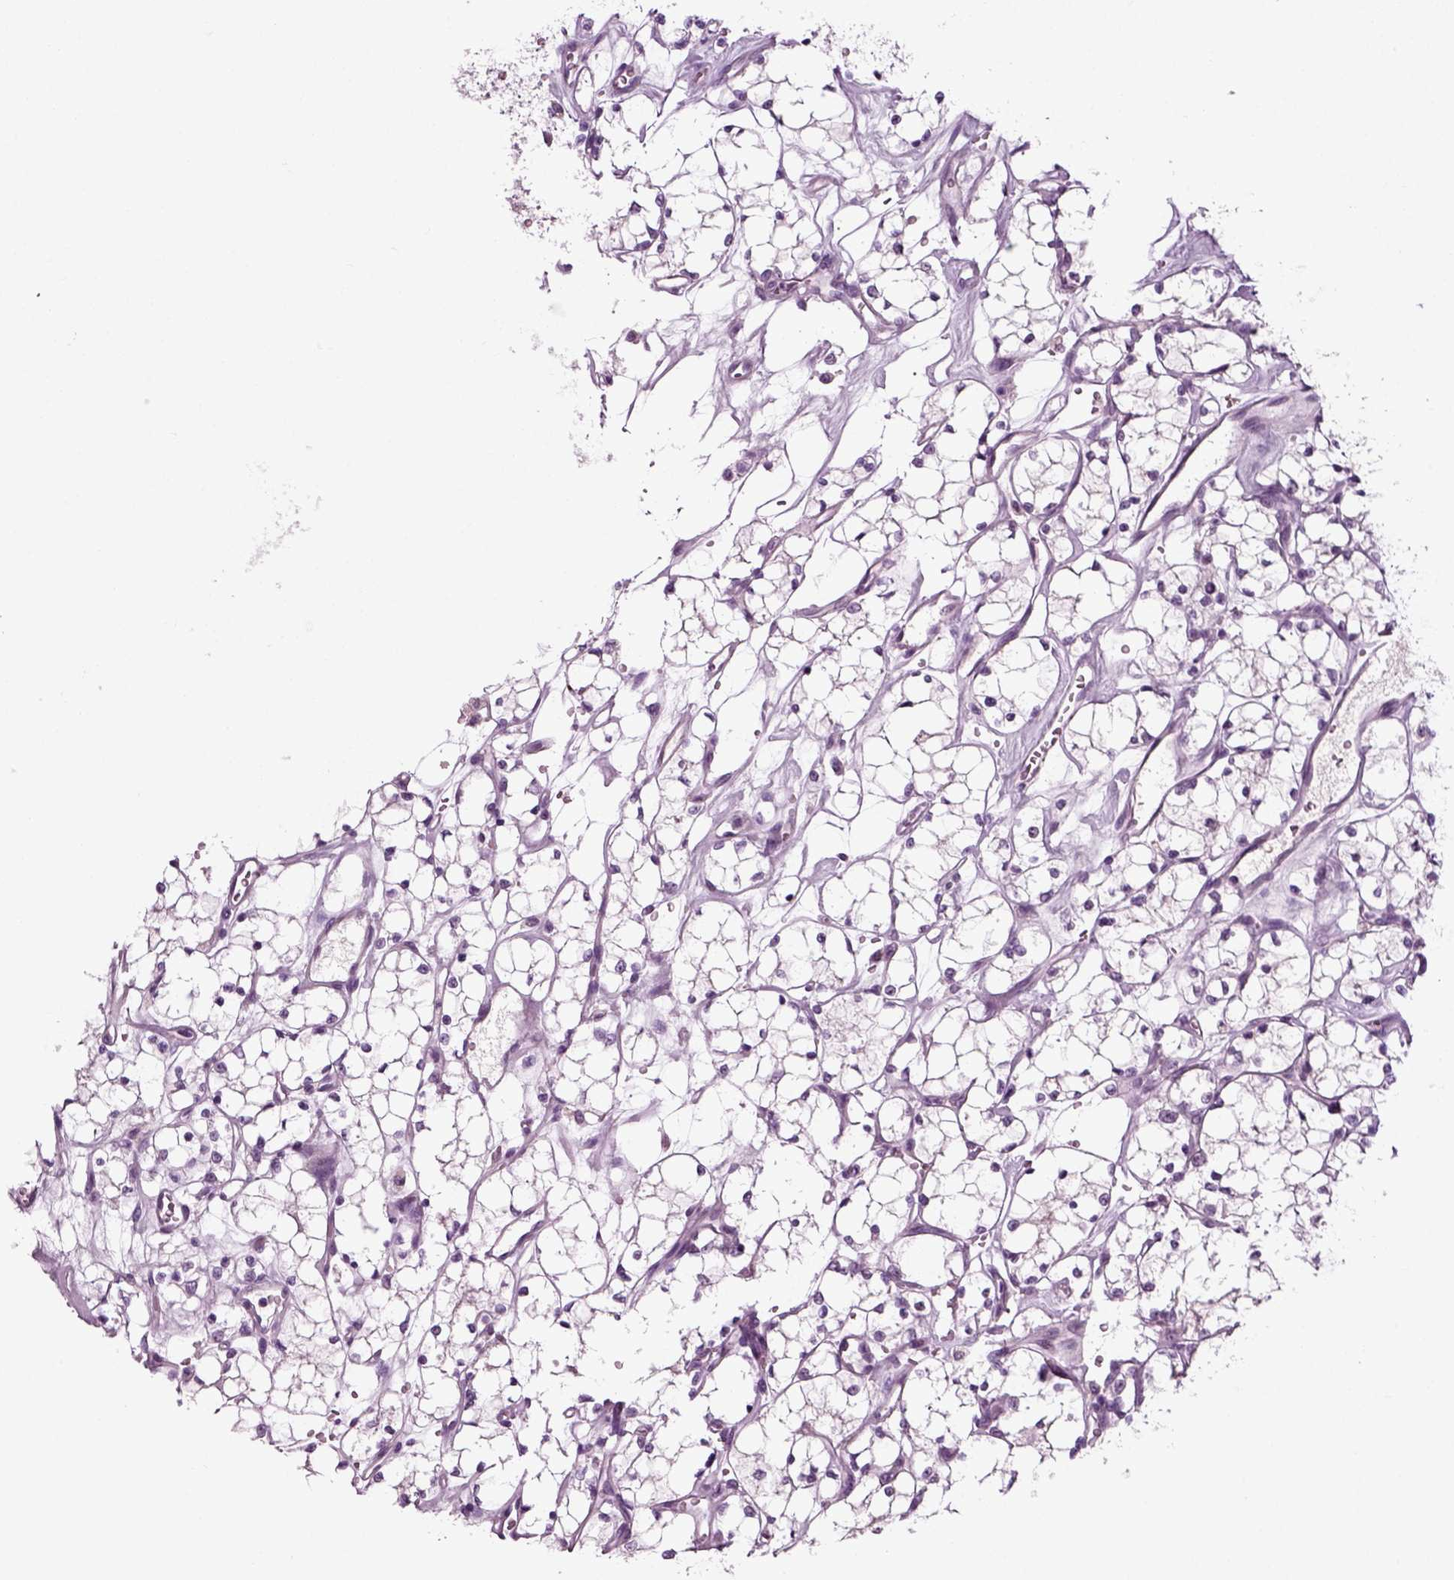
{"staining": {"intensity": "negative", "quantity": "none", "location": "none"}, "tissue": "renal cancer", "cell_type": "Tumor cells", "image_type": "cancer", "snomed": [{"axis": "morphology", "description": "Adenocarcinoma, NOS"}, {"axis": "topography", "description": "Kidney"}], "caption": "Photomicrograph shows no protein positivity in tumor cells of renal cancer (adenocarcinoma) tissue.", "gene": "SPATA17", "patient": {"sex": "female", "age": 69}}